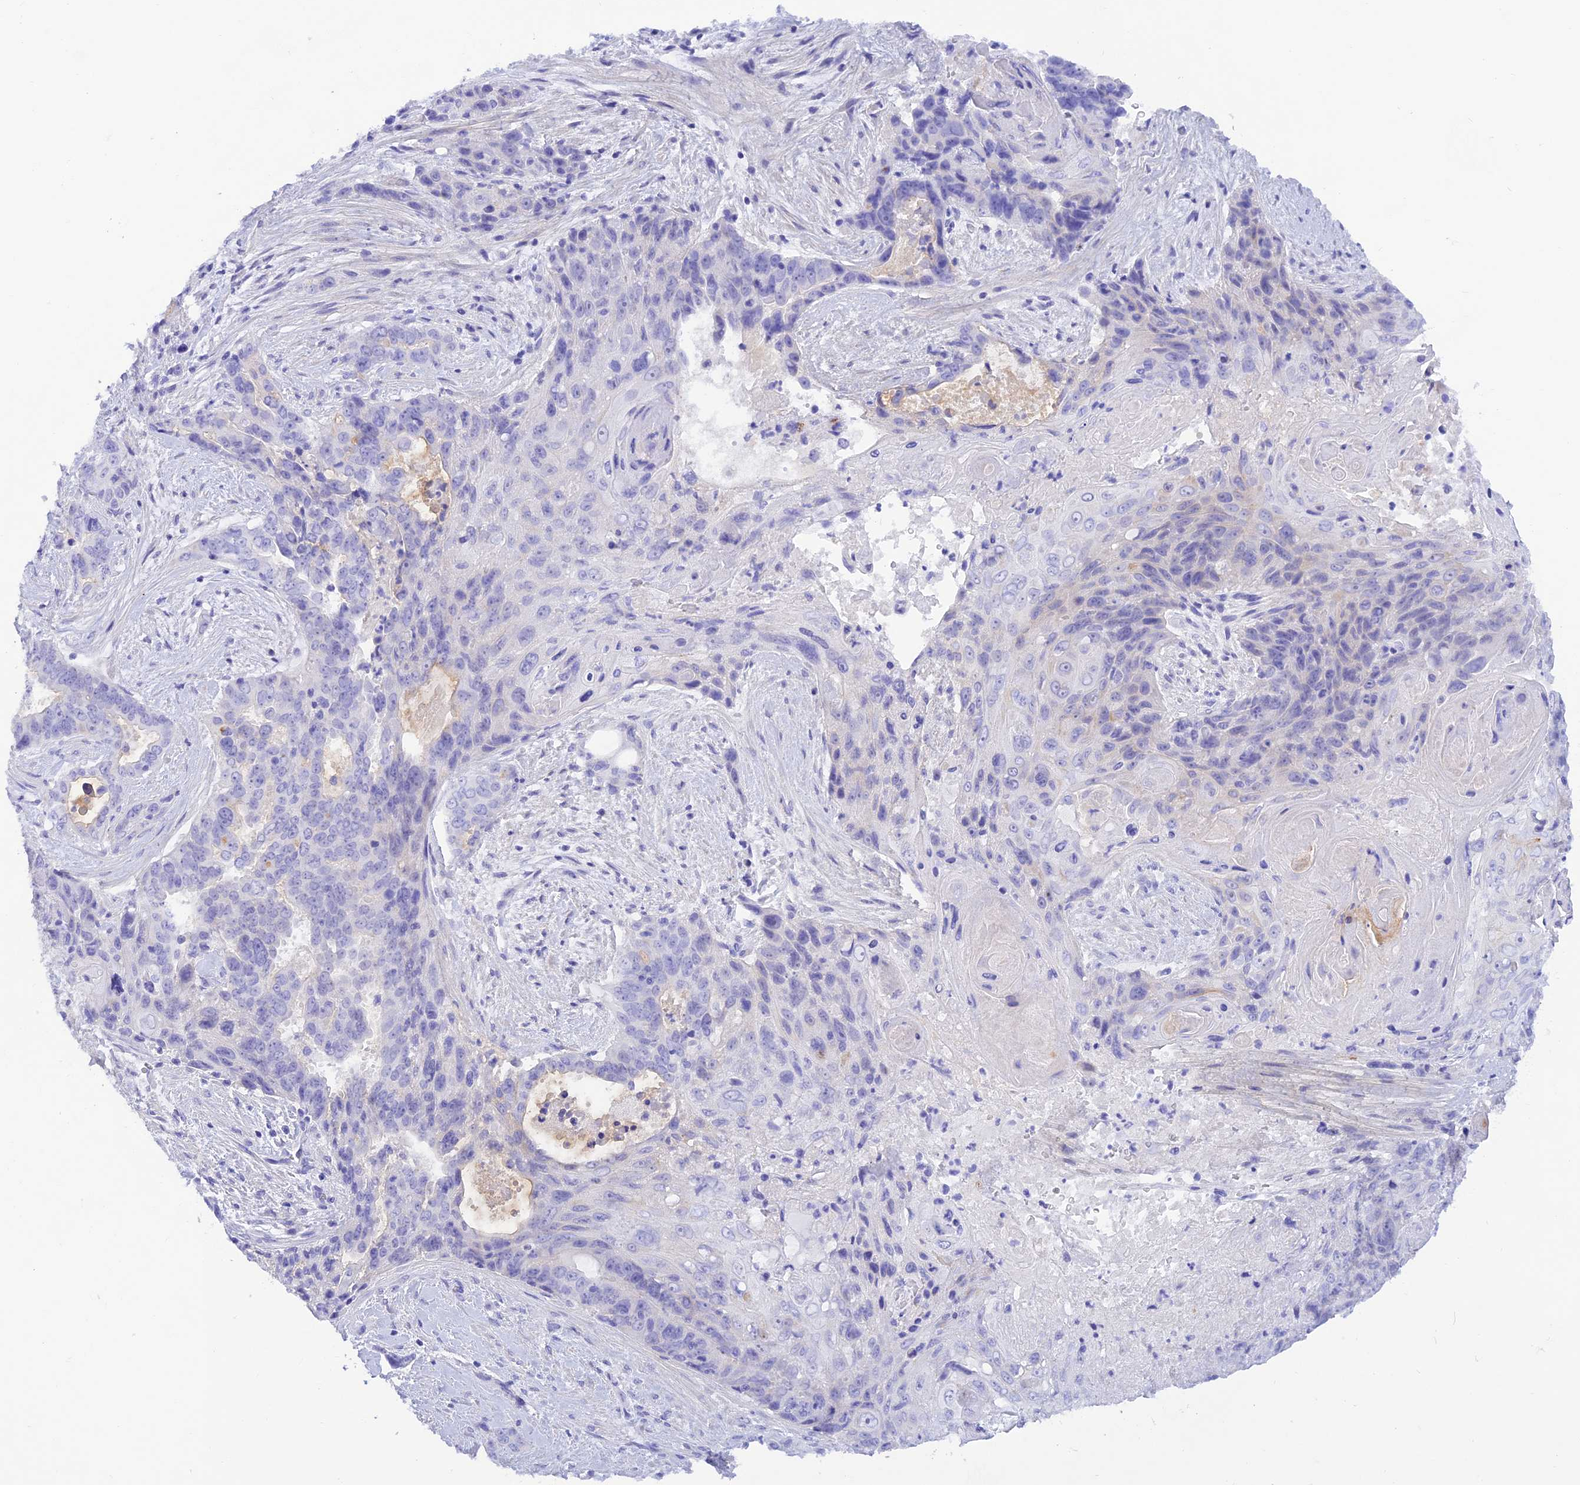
{"staining": {"intensity": "negative", "quantity": "none", "location": "none"}, "tissue": "pancreatic cancer", "cell_type": "Tumor cells", "image_type": "cancer", "snomed": [{"axis": "morphology", "description": "Adenocarcinoma, NOS"}, {"axis": "topography", "description": "Pancreas"}], "caption": "Immunohistochemical staining of human pancreatic adenocarcinoma exhibits no significant expression in tumor cells.", "gene": "PRNP", "patient": {"sex": "male", "age": 80}}